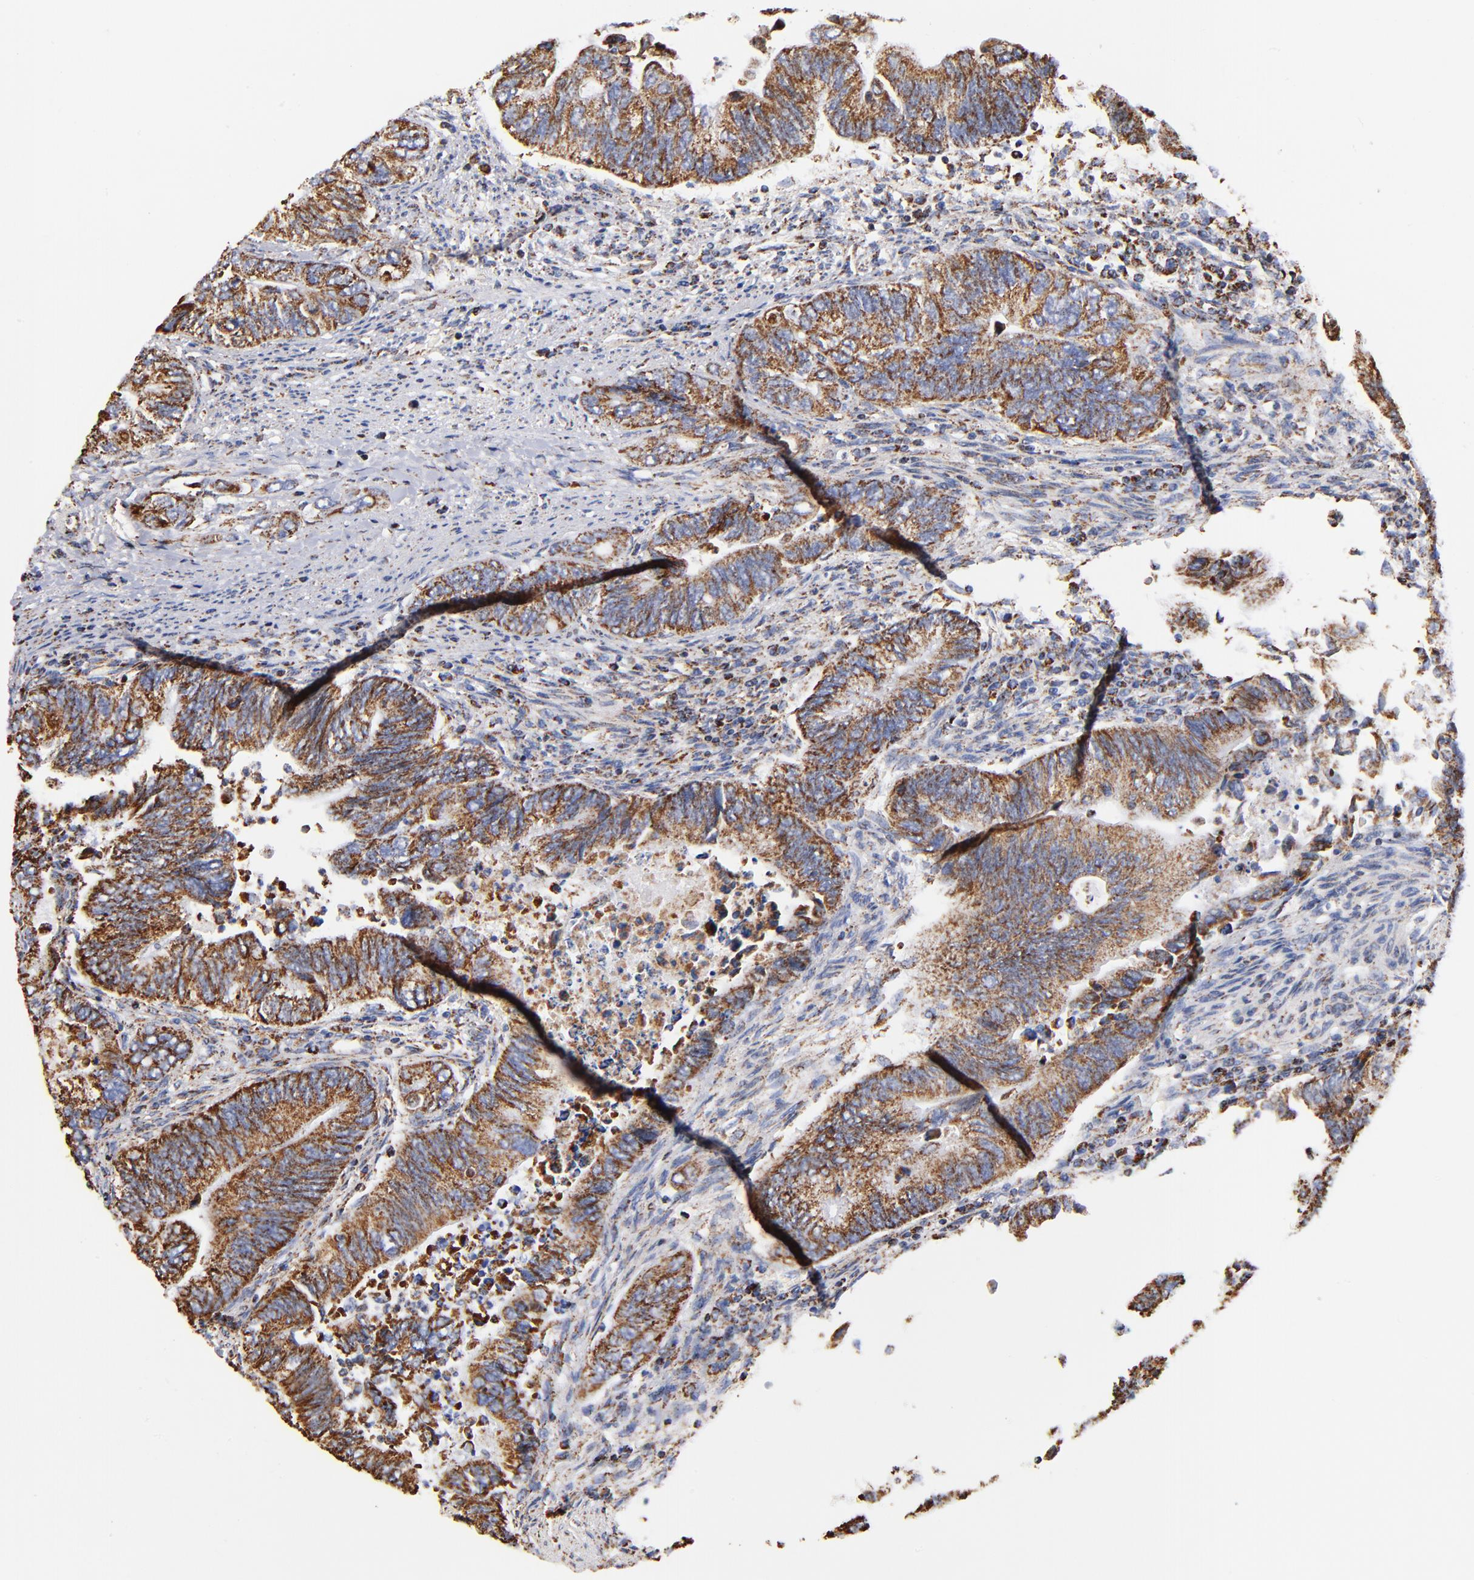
{"staining": {"intensity": "strong", "quantity": ">75%", "location": "cytoplasmic/membranous"}, "tissue": "colorectal cancer", "cell_type": "Tumor cells", "image_type": "cancer", "snomed": [{"axis": "morphology", "description": "Adenocarcinoma, NOS"}, {"axis": "topography", "description": "Colon"}], "caption": "Colorectal cancer stained with DAB IHC displays high levels of strong cytoplasmic/membranous staining in about >75% of tumor cells. Immunohistochemistry stains the protein of interest in brown and the nuclei are stained blue.", "gene": "PHB1", "patient": {"sex": "female", "age": 11}}